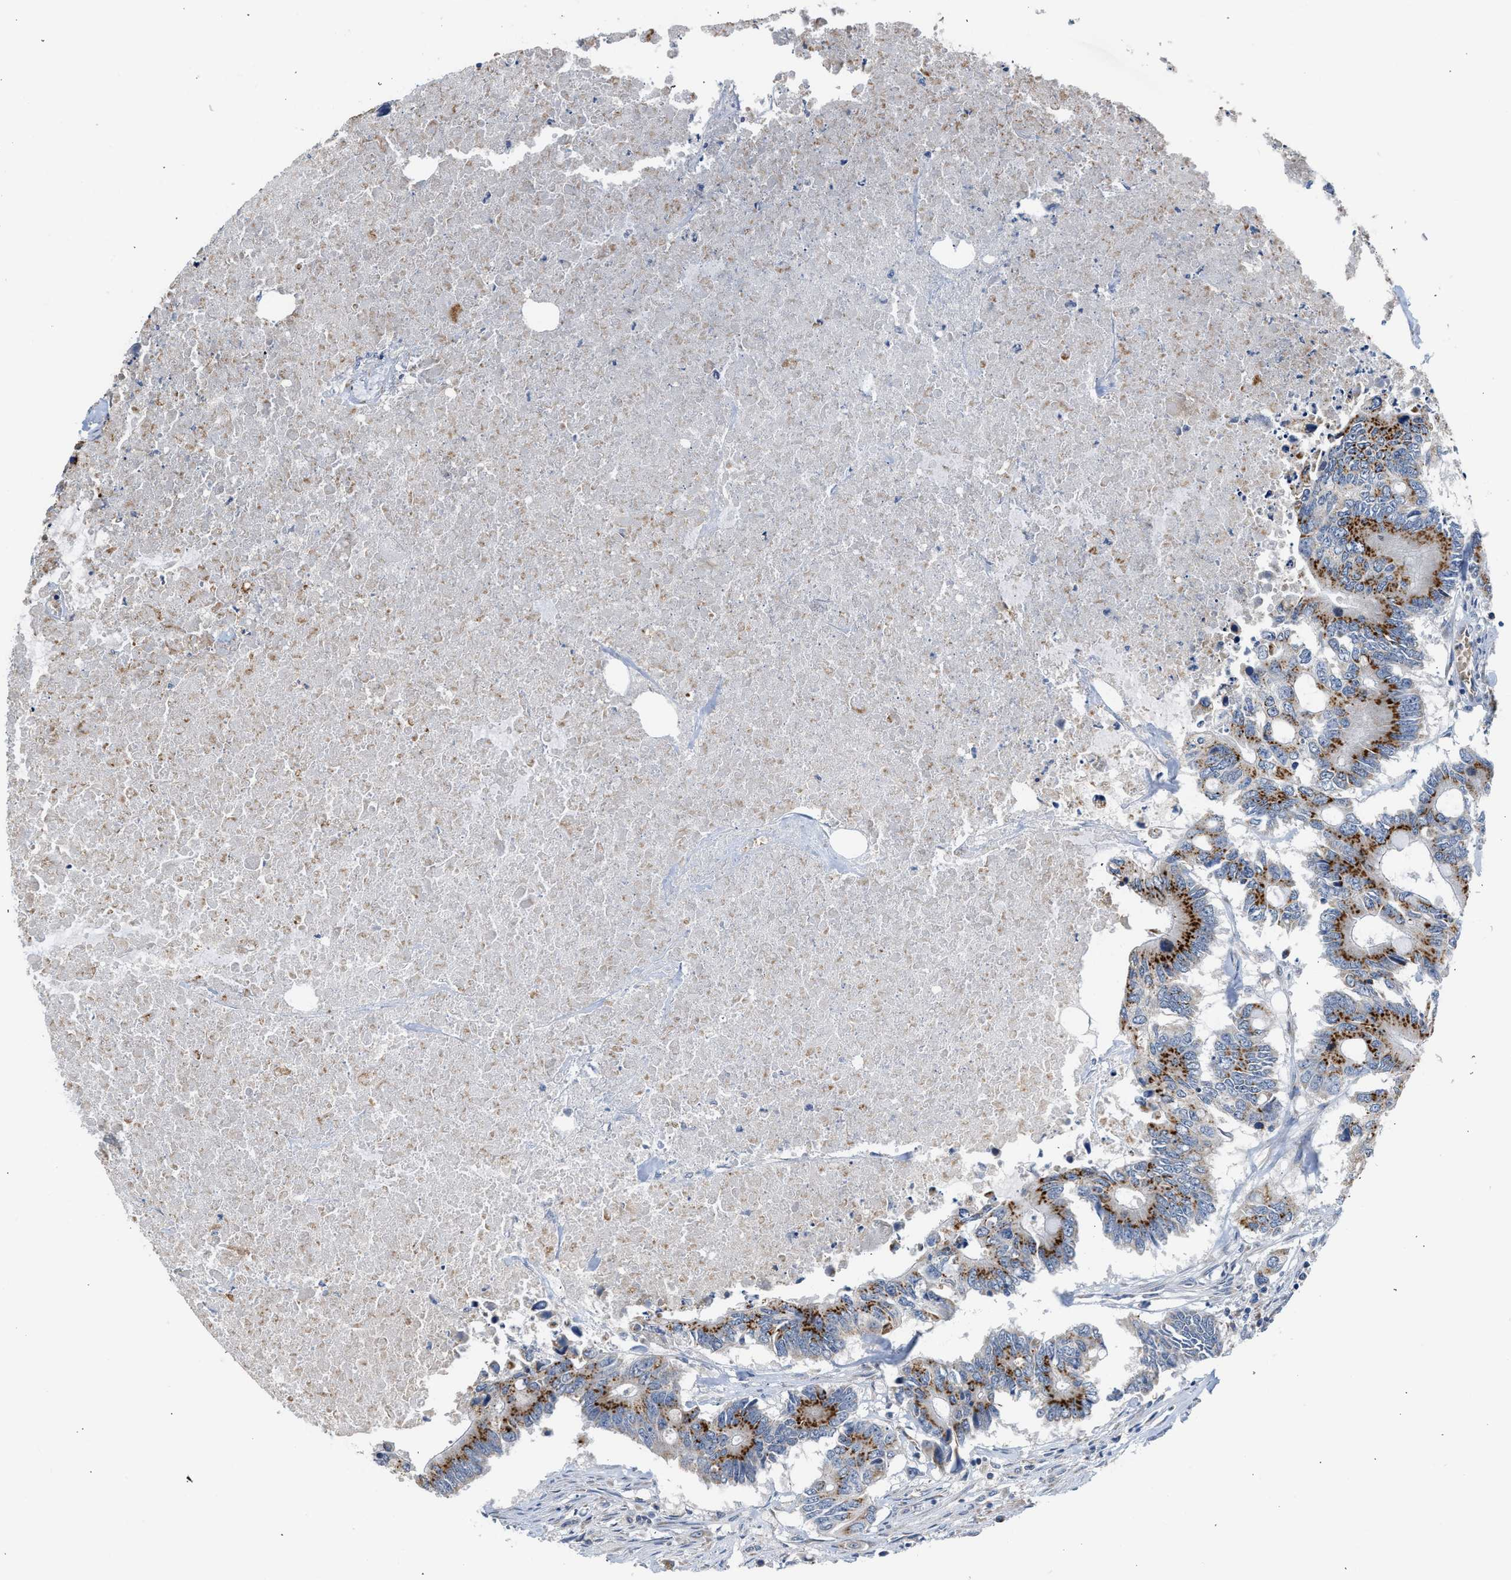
{"staining": {"intensity": "strong", "quantity": "25%-75%", "location": "cytoplasmic/membranous"}, "tissue": "colorectal cancer", "cell_type": "Tumor cells", "image_type": "cancer", "snomed": [{"axis": "morphology", "description": "Adenocarcinoma, NOS"}, {"axis": "topography", "description": "Colon"}], "caption": "A photomicrograph of colorectal cancer (adenocarcinoma) stained for a protein shows strong cytoplasmic/membranous brown staining in tumor cells. Ihc stains the protein in brown and the nuclei are stained blue.", "gene": "PIM1", "patient": {"sex": "male", "age": 71}}